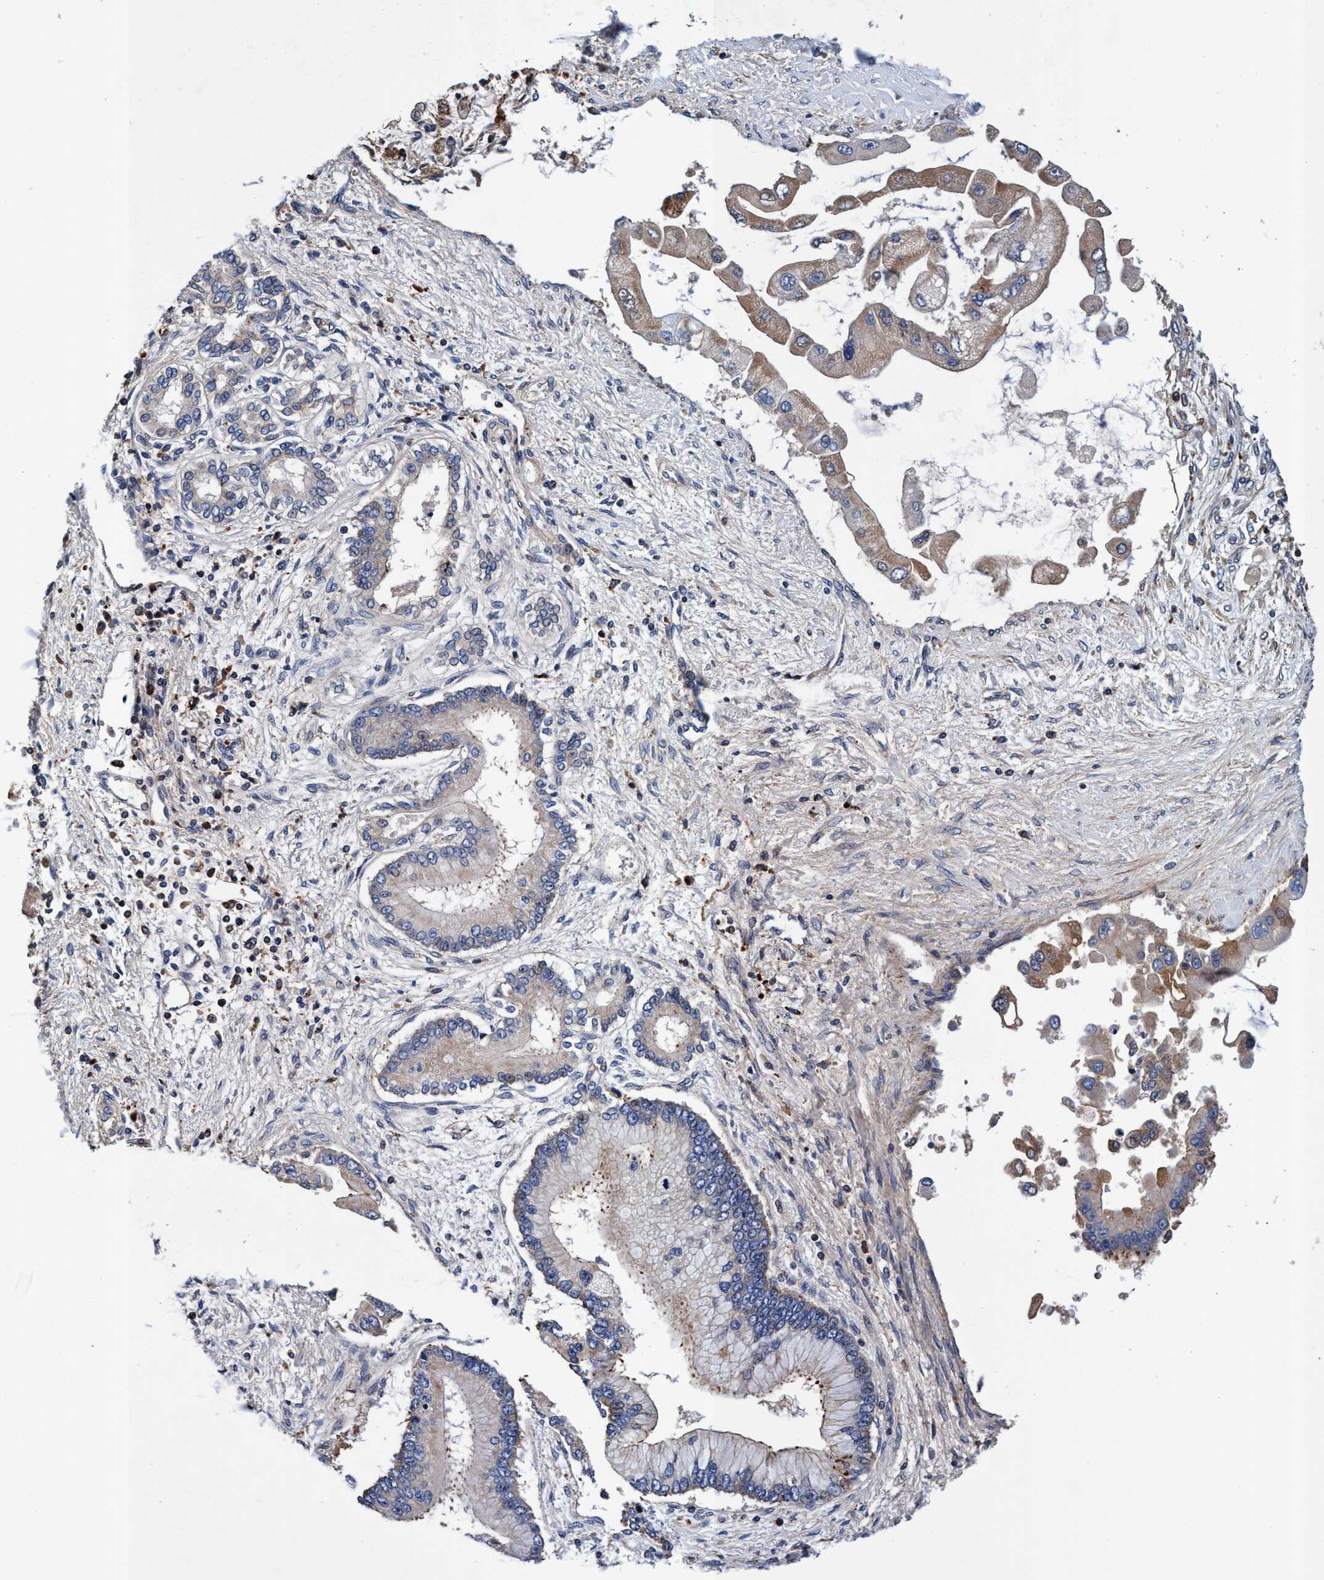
{"staining": {"intensity": "moderate", "quantity": "<25%", "location": "cytoplasmic/membranous"}, "tissue": "liver cancer", "cell_type": "Tumor cells", "image_type": "cancer", "snomed": [{"axis": "morphology", "description": "Cholangiocarcinoma"}, {"axis": "topography", "description": "Liver"}], "caption": "Tumor cells reveal low levels of moderate cytoplasmic/membranous positivity in about <25% of cells in human liver cancer.", "gene": "RNF208", "patient": {"sex": "male", "age": 50}}